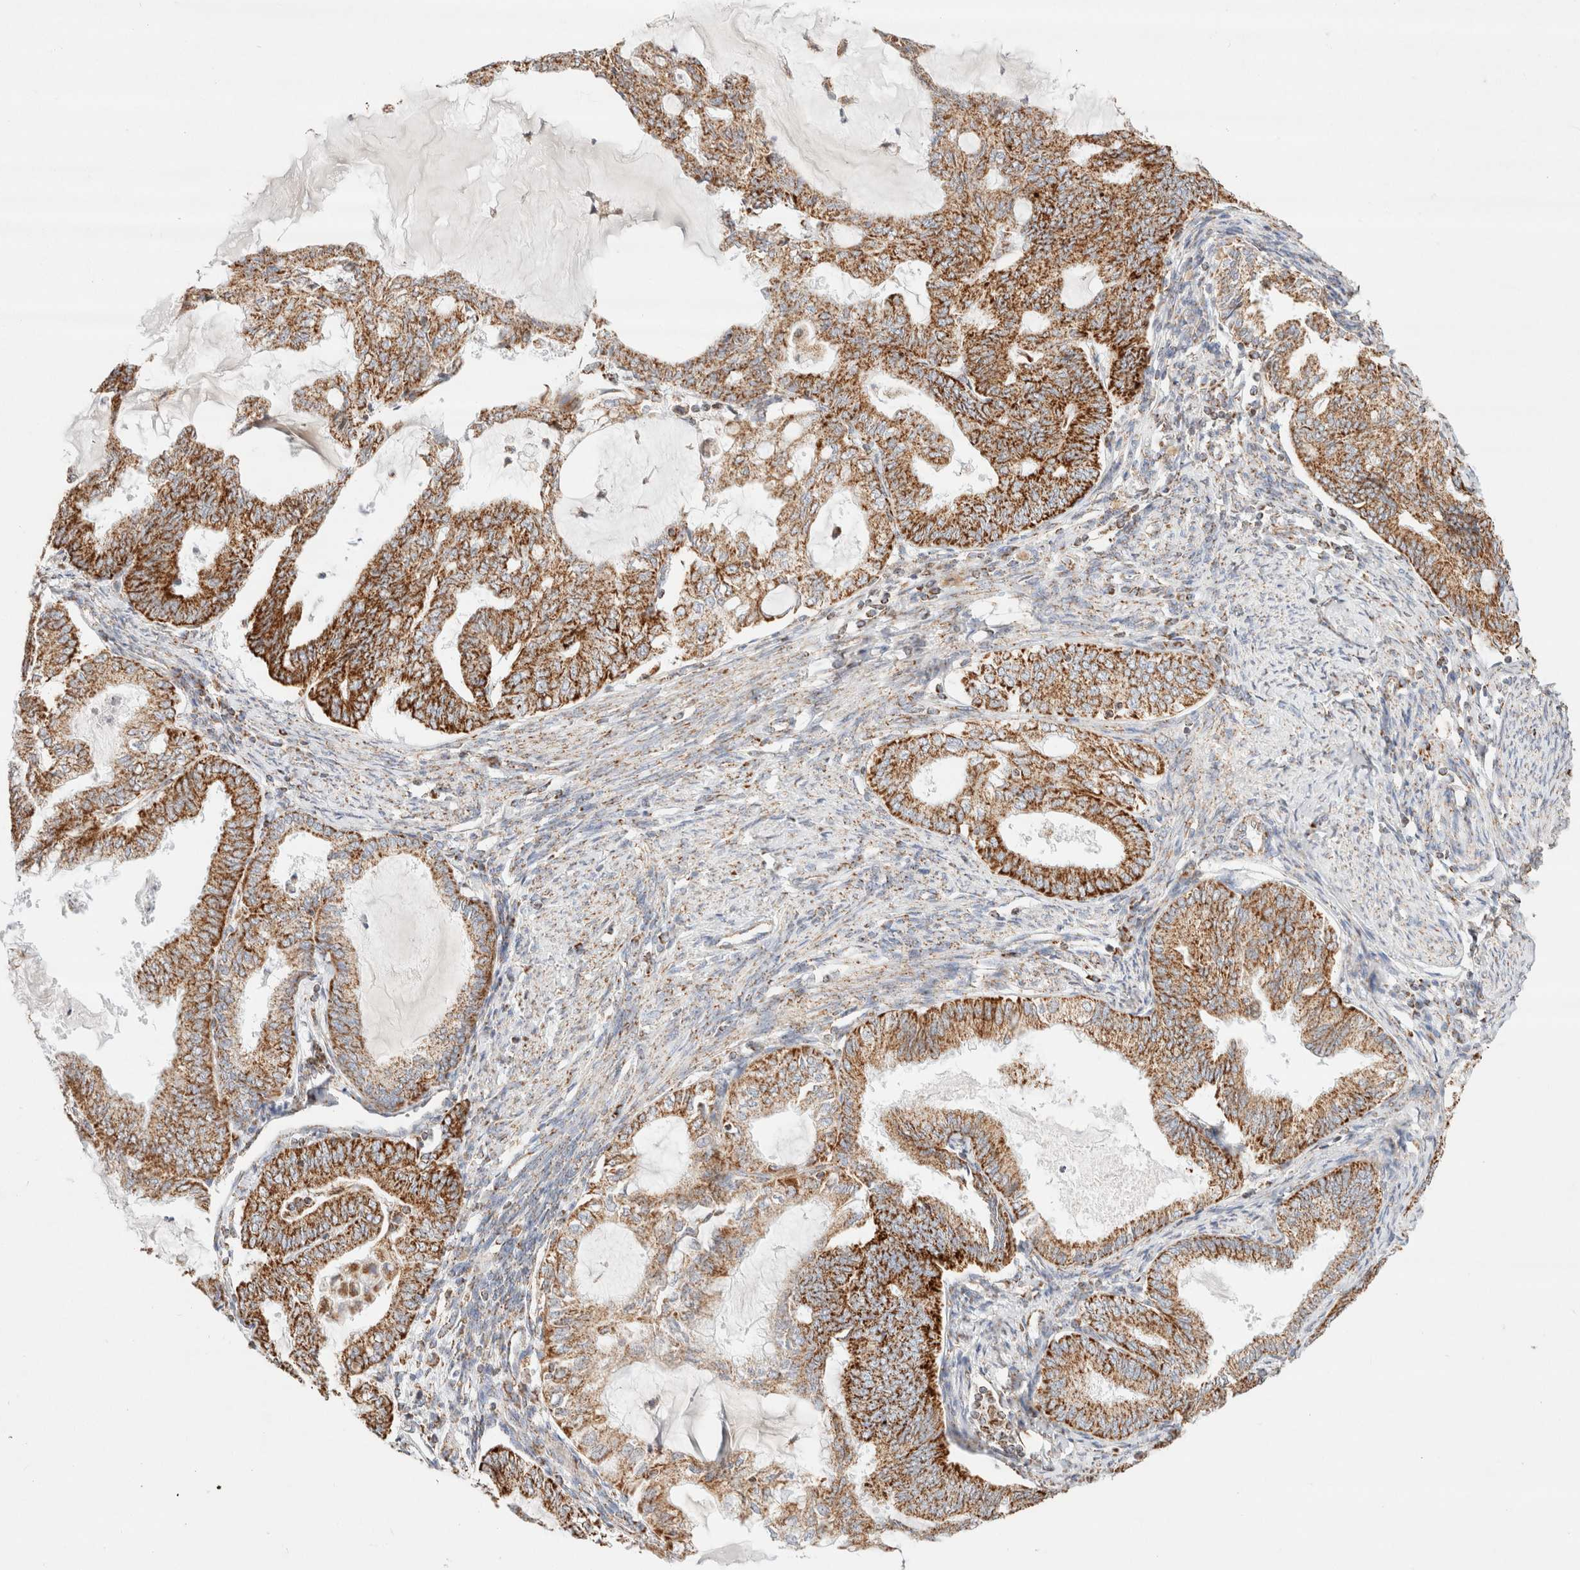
{"staining": {"intensity": "strong", "quantity": ">75%", "location": "cytoplasmic/membranous"}, "tissue": "endometrial cancer", "cell_type": "Tumor cells", "image_type": "cancer", "snomed": [{"axis": "morphology", "description": "Adenocarcinoma, NOS"}, {"axis": "topography", "description": "Endometrium"}], "caption": "Immunohistochemical staining of human adenocarcinoma (endometrial) shows high levels of strong cytoplasmic/membranous staining in approximately >75% of tumor cells. The protein of interest is shown in brown color, while the nuclei are stained blue.", "gene": "PHB2", "patient": {"sex": "female", "age": 86}}